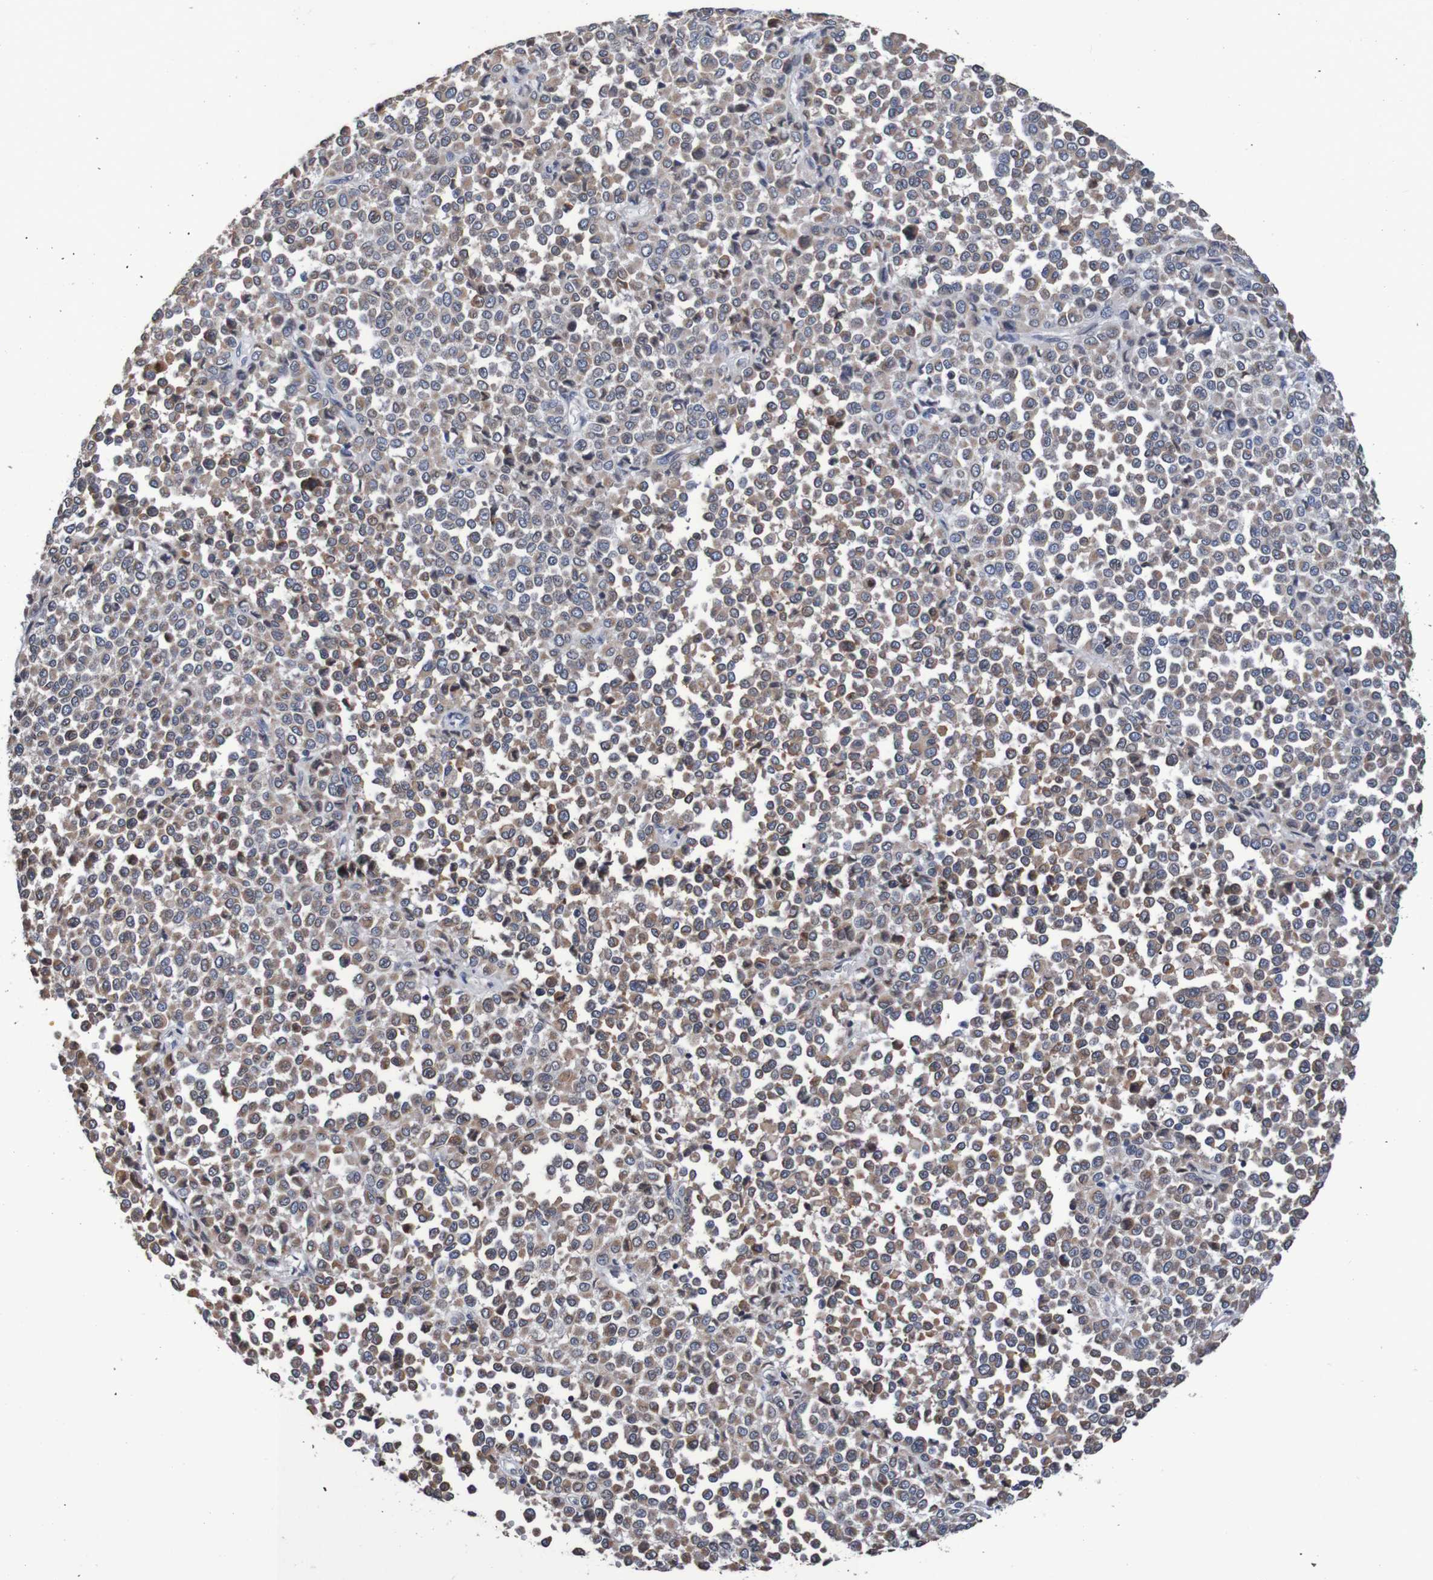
{"staining": {"intensity": "weak", "quantity": ">75%", "location": "cytoplasmic/membranous"}, "tissue": "melanoma", "cell_type": "Tumor cells", "image_type": "cancer", "snomed": [{"axis": "morphology", "description": "Malignant melanoma, Metastatic site"}, {"axis": "topography", "description": "Pancreas"}], "caption": "This image displays immunohistochemistry (IHC) staining of human melanoma, with low weak cytoplasmic/membranous positivity in approximately >75% of tumor cells.", "gene": "FIBP", "patient": {"sex": "female", "age": 30}}